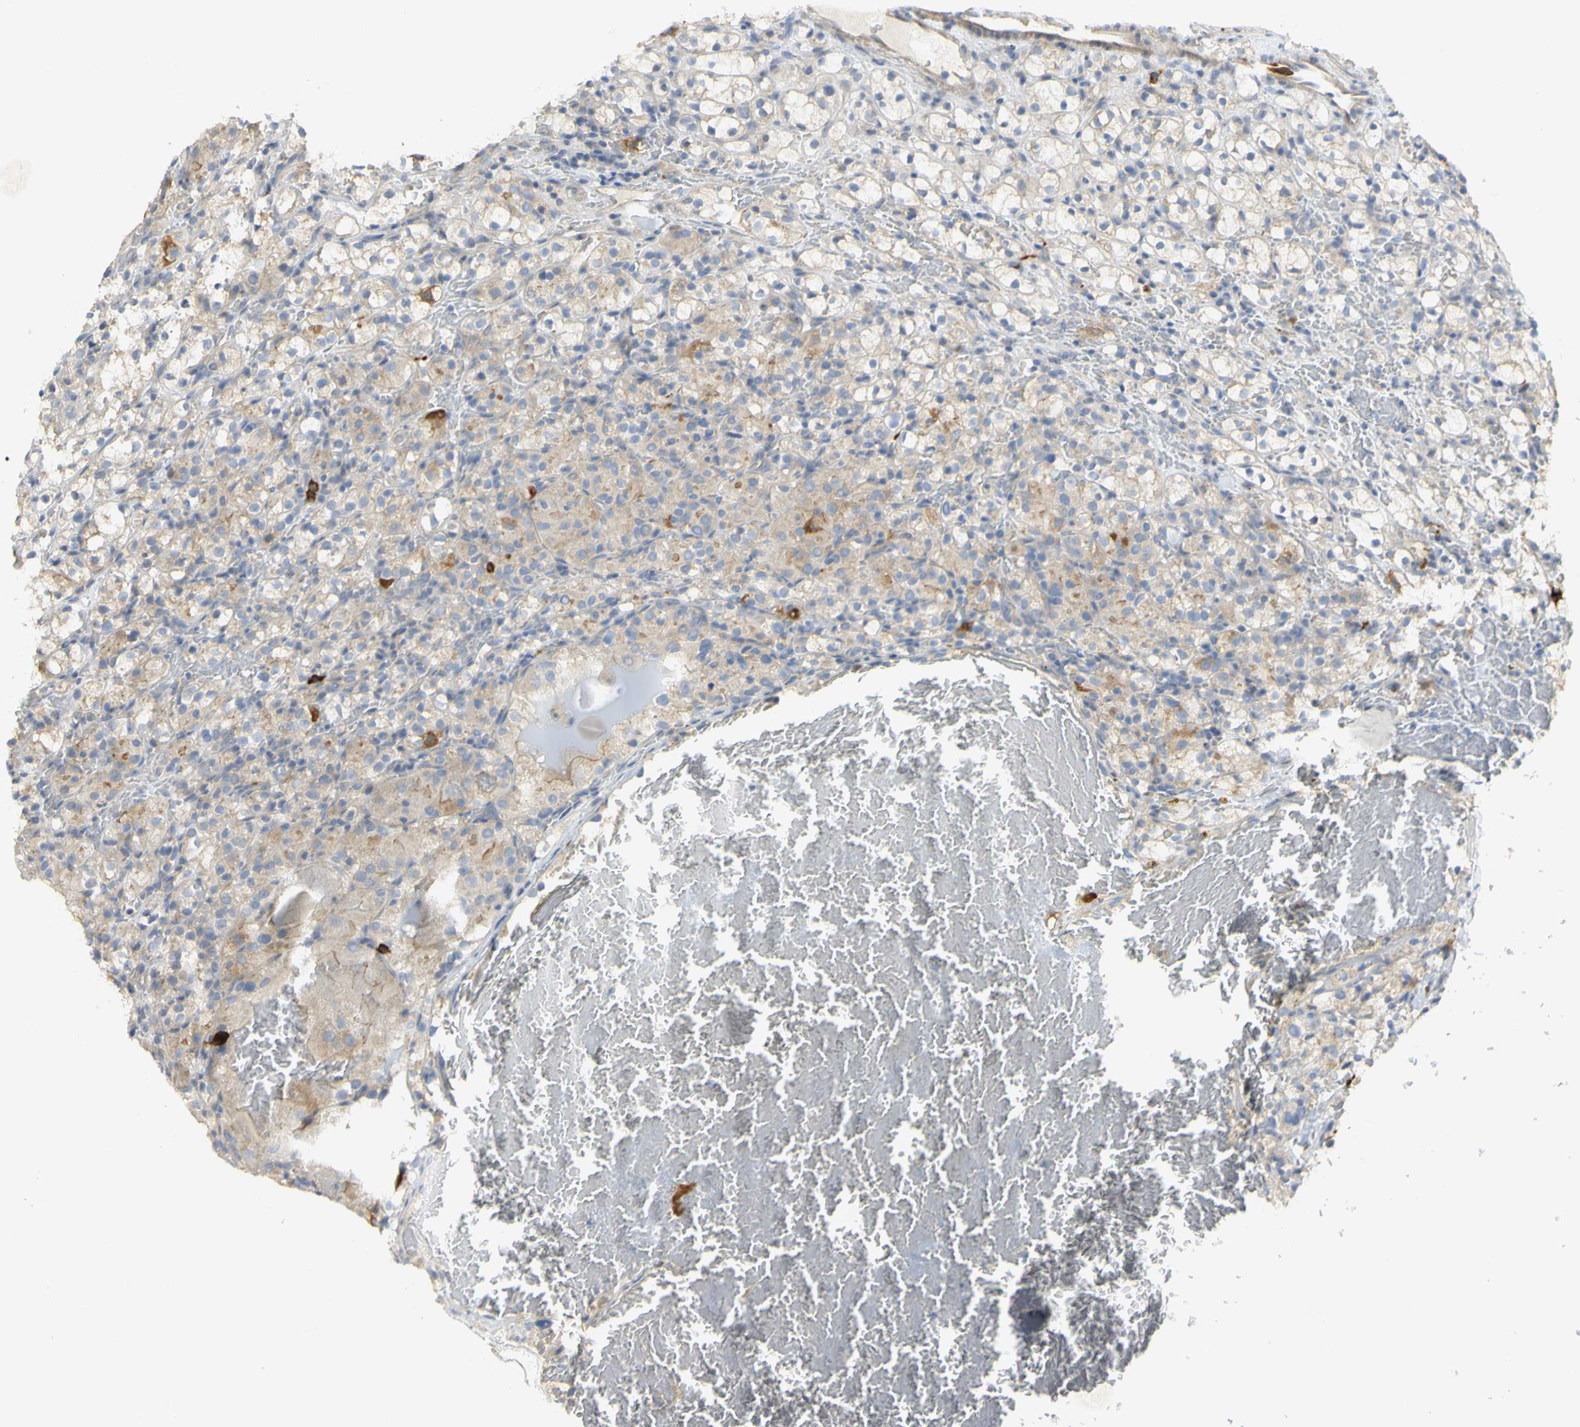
{"staining": {"intensity": "weak", "quantity": ">75%", "location": "cytoplasmic/membranous"}, "tissue": "renal cancer", "cell_type": "Tumor cells", "image_type": "cancer", "snomed": [{"axis": "morphology", "description": "Adenocarcinoma, NOS"}, {"axis": "topography", "description": "Kidney"}], "caption": "Immunohistochemistry staining of renal cancer (adenocarcinoma), which shows low levels of weak cytoplasmic/membranous expression in approximately >75% of tumor cells indicating weak cytoplasmic/membranous protein expression. The staining was performed using DAB (3,3'-diaminobenzidine) (brown) for protein detection and nuclei were counterstained in hematoxylin (blue).", "gene": "KIF11", "patient": {"sex": "male", "age": 61}}